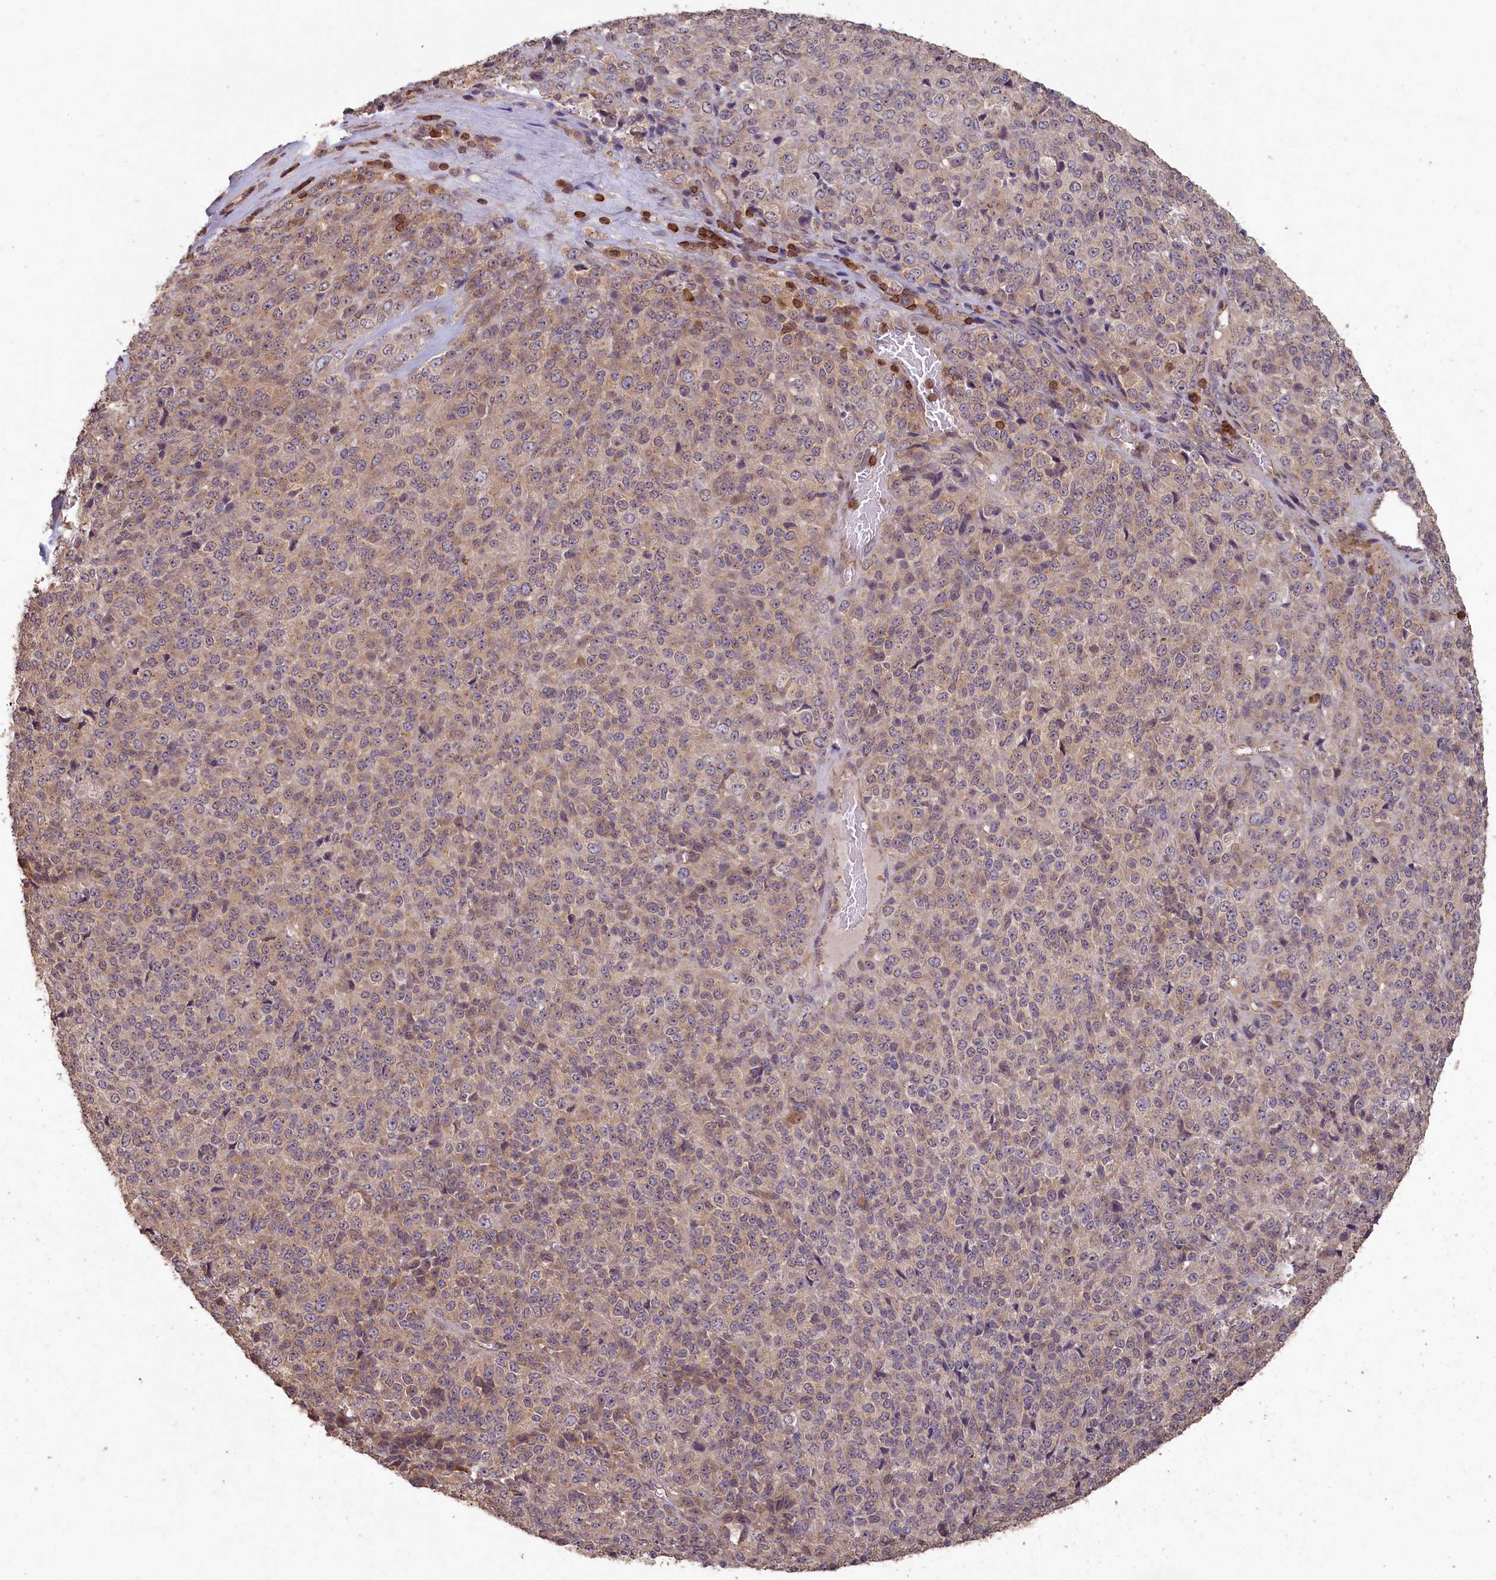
{"staining": {"intensity": "weak", "quantity": "<25%", "location": "cytoplasmic/membranous"}, "tissue": "melanoma", "cell_type": "Tumor cells", "image_type": "cancer", "snomed": [{"axis": "morphology", "description": "Malignant melanoma, Metastatic site"}, {"axis": "topography", "description": "Brain"}], "caption": "A histopathology image of melanoma stained for a protein displays no brown staining in tumor cells. The staining is performed using DAB brown chromogen with nuclei counter-stained in using hematoxylin.", "gene": "MADD", "patient": {"sex": "female", "age": 56}}